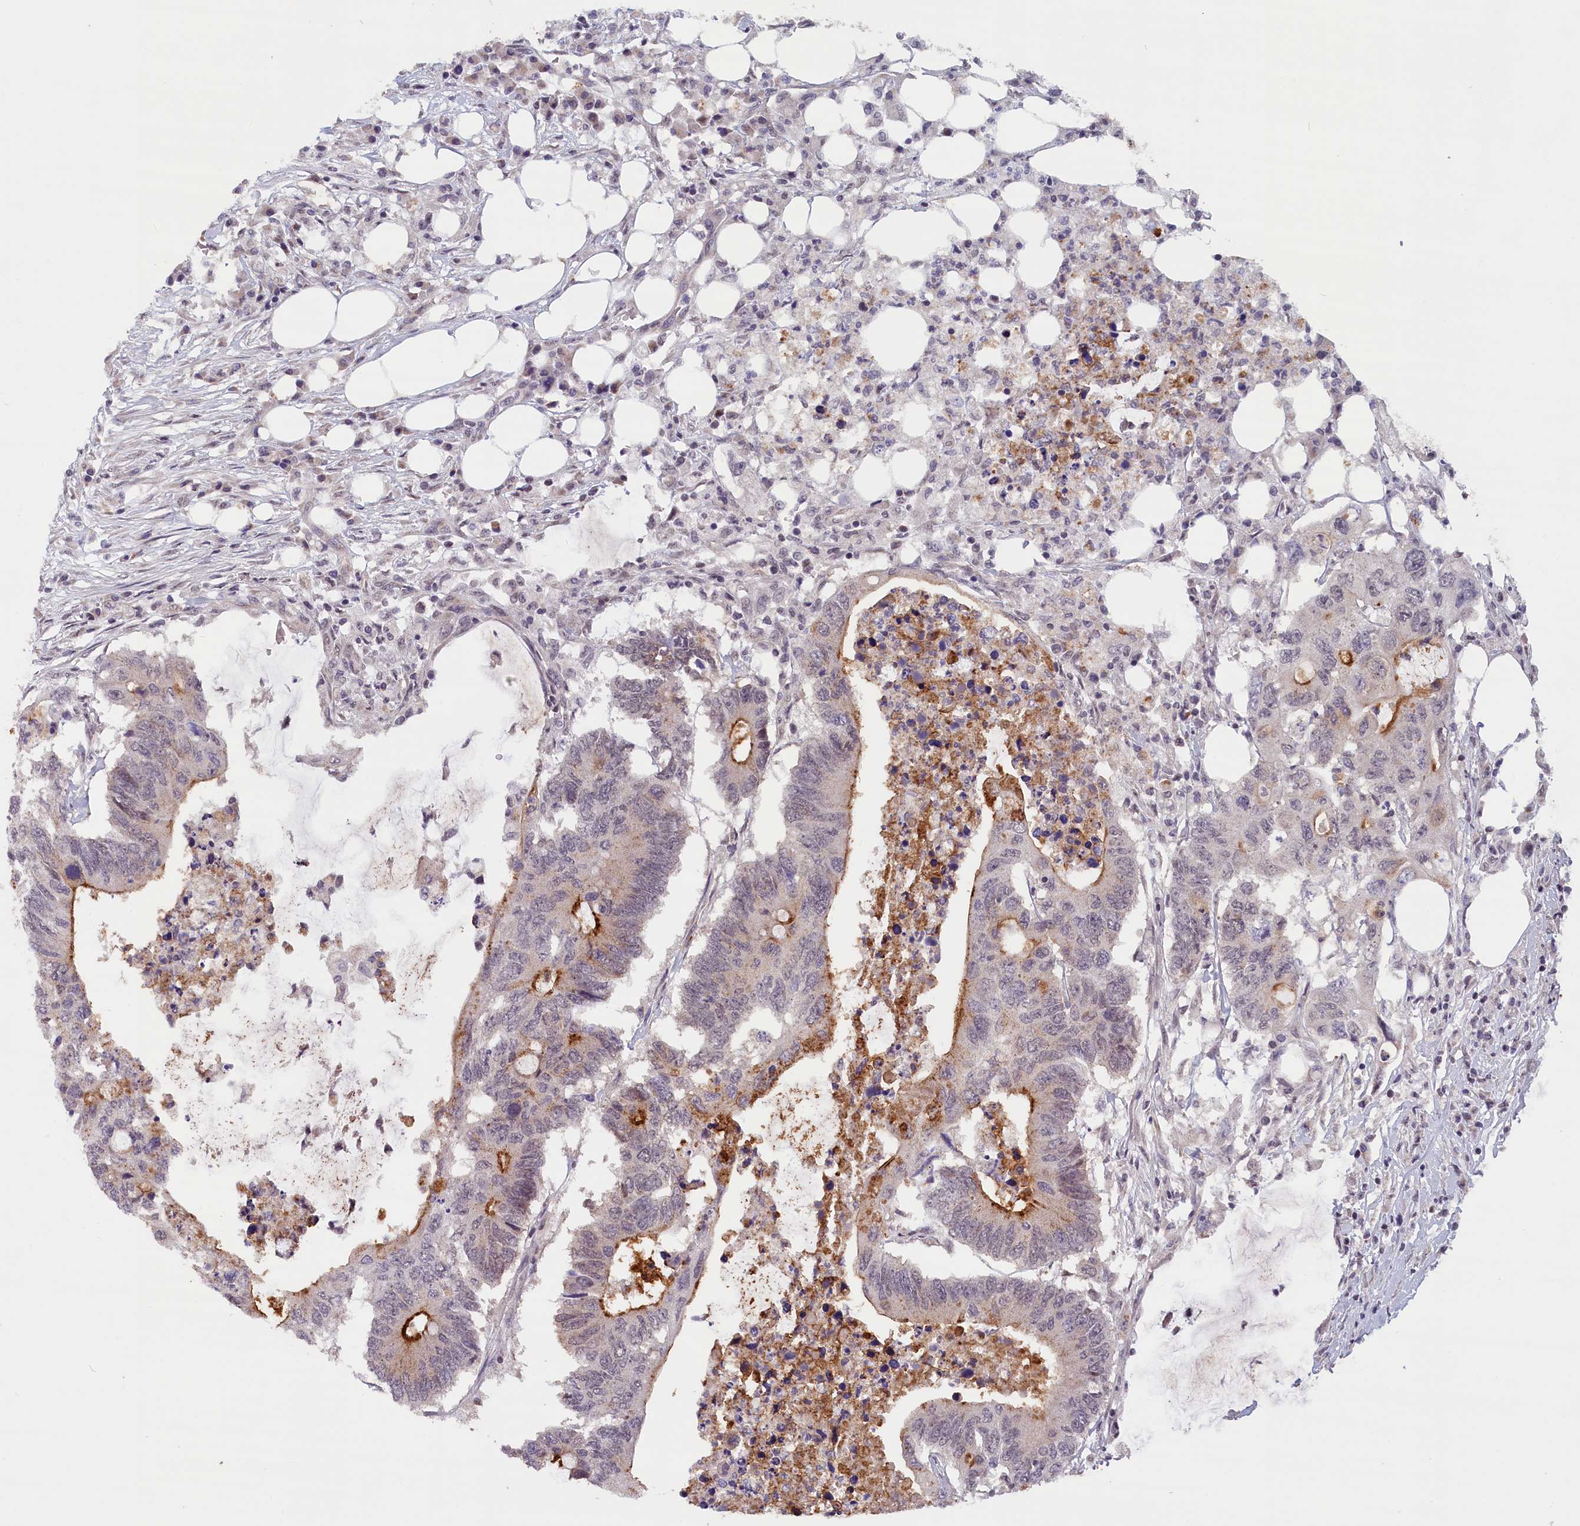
{"staining": {"intensity": "strong", "quantity": "<25%", "location": "cytoplasmic/membranous"}, "tissue": "colorectal cancer", "cell_type": "Tumor cells", "image_type": "cancer", "snomed": [{"axis": "morphology", "description": "Adenocarcinoma, NOS"}, {"axis": "topography", "description": "Colon"}], "caption": "DAB immunohistochemical staining of human adenocarcinoma (colorectal) exhibits strong cytoplasmic/membranous protein staining in approximately <25% of tumor cells.", "gene": "KCNK6", "patient": {"sex": "male", "age": 71}}